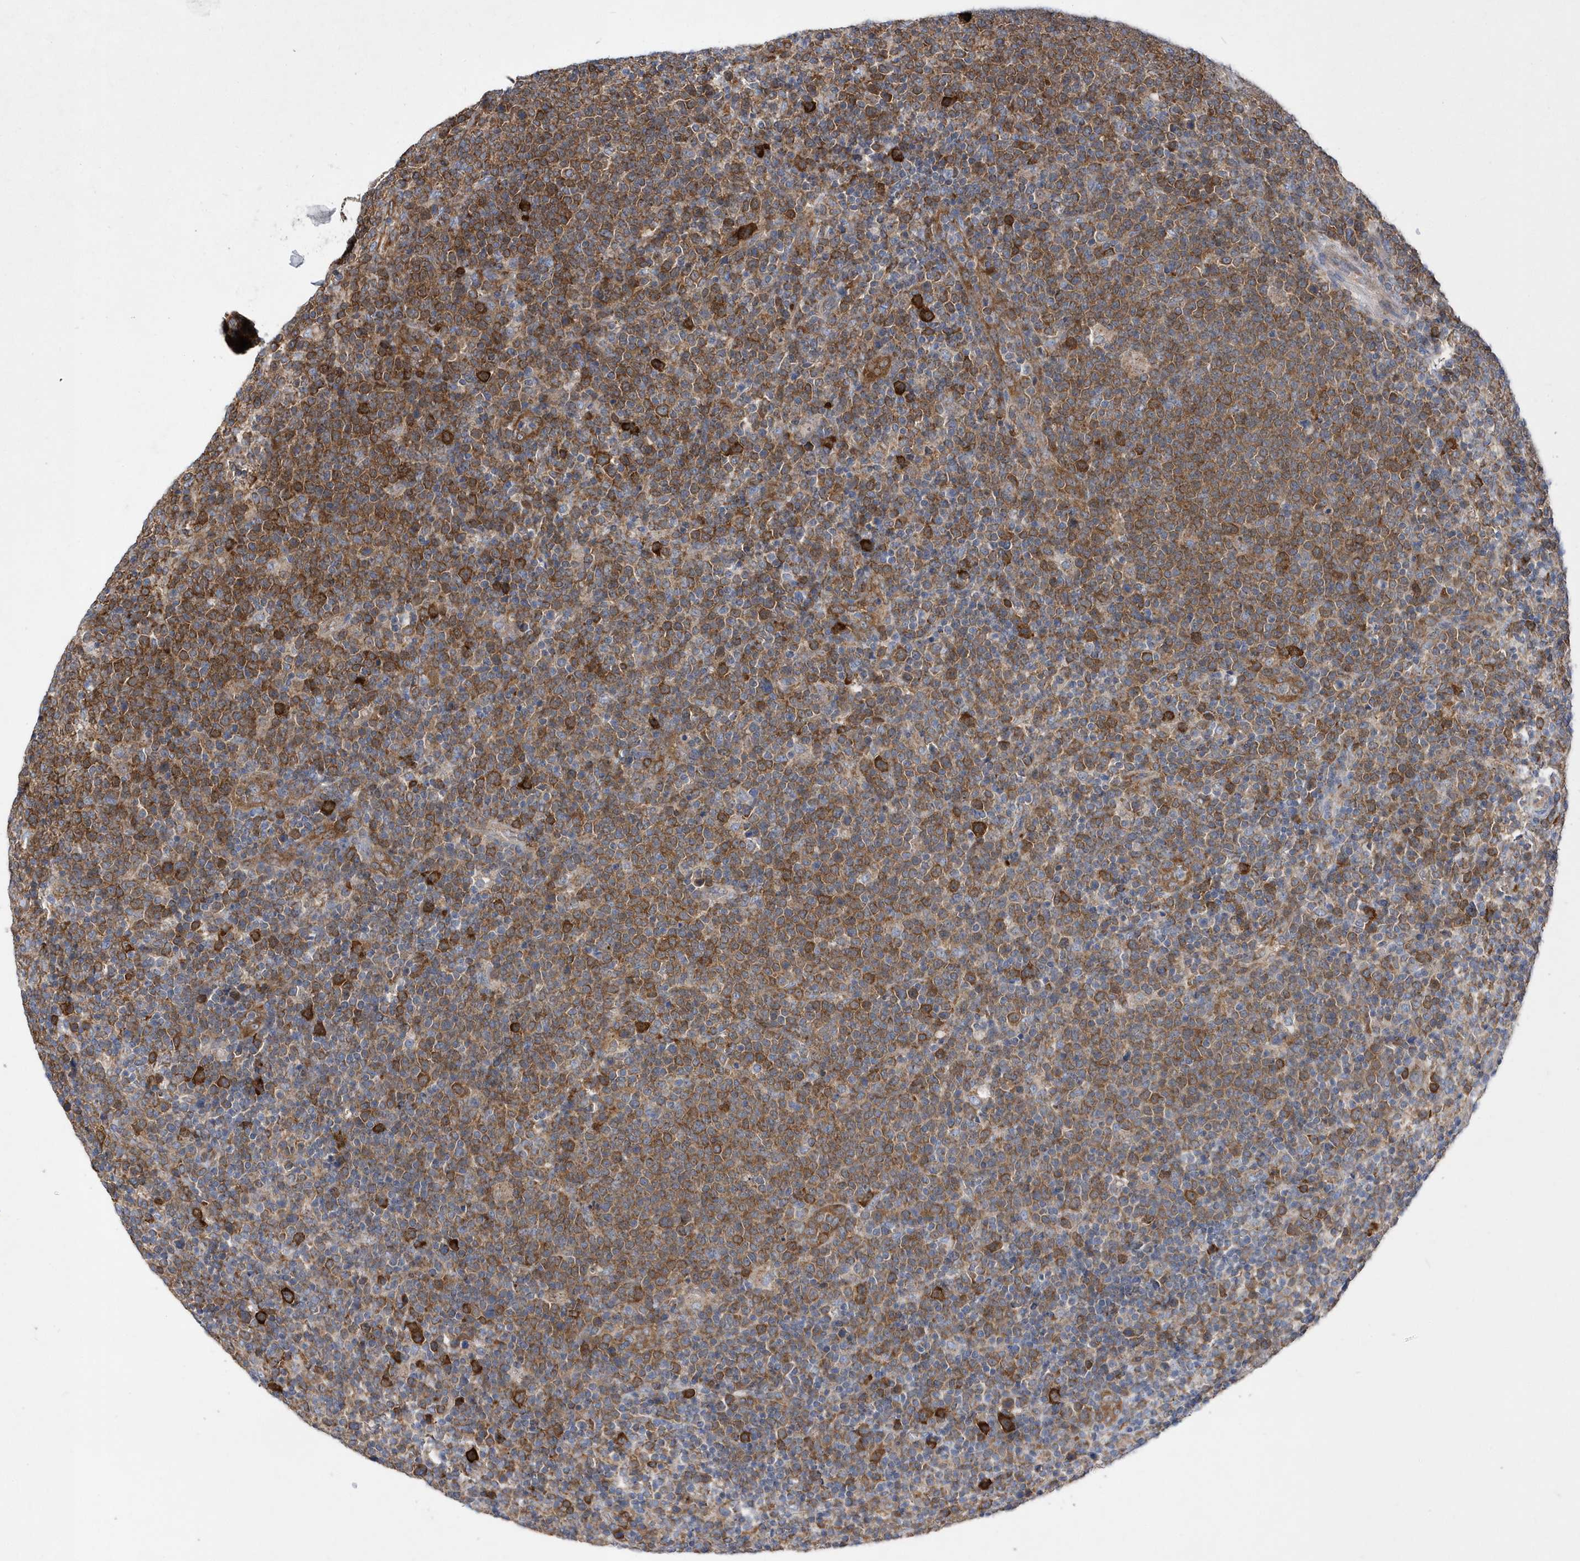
{"staining": {"intensity": "moderate", "quantity": ">75%", "location": "cytoplasmic/membranous"}, "tissue": "lymphoma", "cell_type": "Tumor cells", "image_type": "cancer", "snomed": [{"axis": "morphology", "description": "Malignant lymphoma, non-Hodgkin's type, High grade"}, {"axis": "topography", "description": "Lymph node"}], "caption": "Immunohistochemical staining of human malignant lymphoma, non-Hodgkin's type (high-grade) reveals medium levels of moderate cytoplasmic/membranous positivity in approximately >75% of tumor cells.", "gene": "JKAMP", "patient": {"sex": "male", "age": 61}}